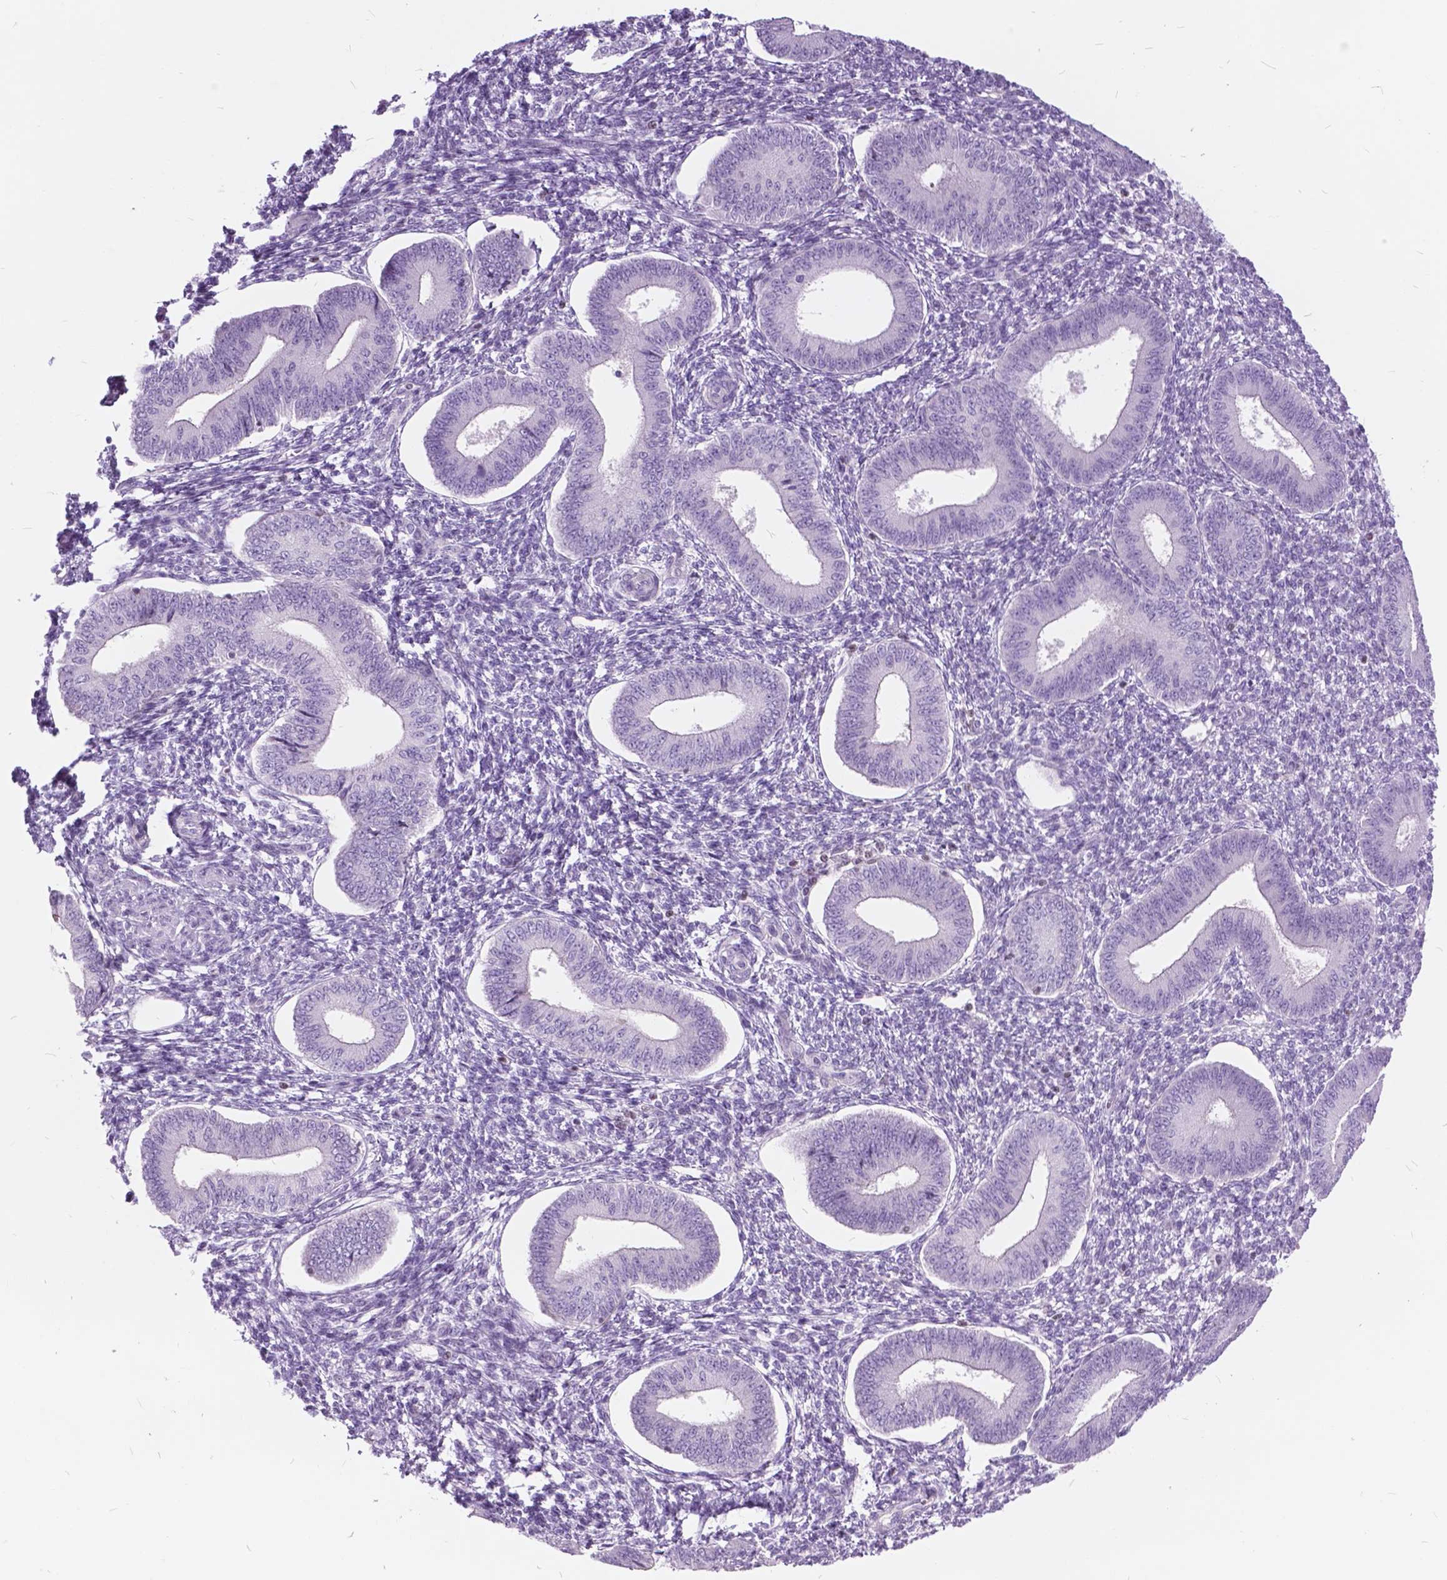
{"staining": {"intensity": "moderate", "quantity": "<25%", "location": "nuclear"}, "tissue": "endometrium", "cell_type": "Cells in endometrial stroma", "image_type": "normal", "snomed": [{"axis": "morphology", "description": "Normal tissue, NOS"}, {"axis": "topography", "description": "Endometrium"}], "caption": "Brown immunohistochemical staining in normal human endometrium exhibits moderate nuclear staining in about <25% of cells in endometrial stroma.", "gene": "SP140", "patient": {"sex": "female", "age": 42}}